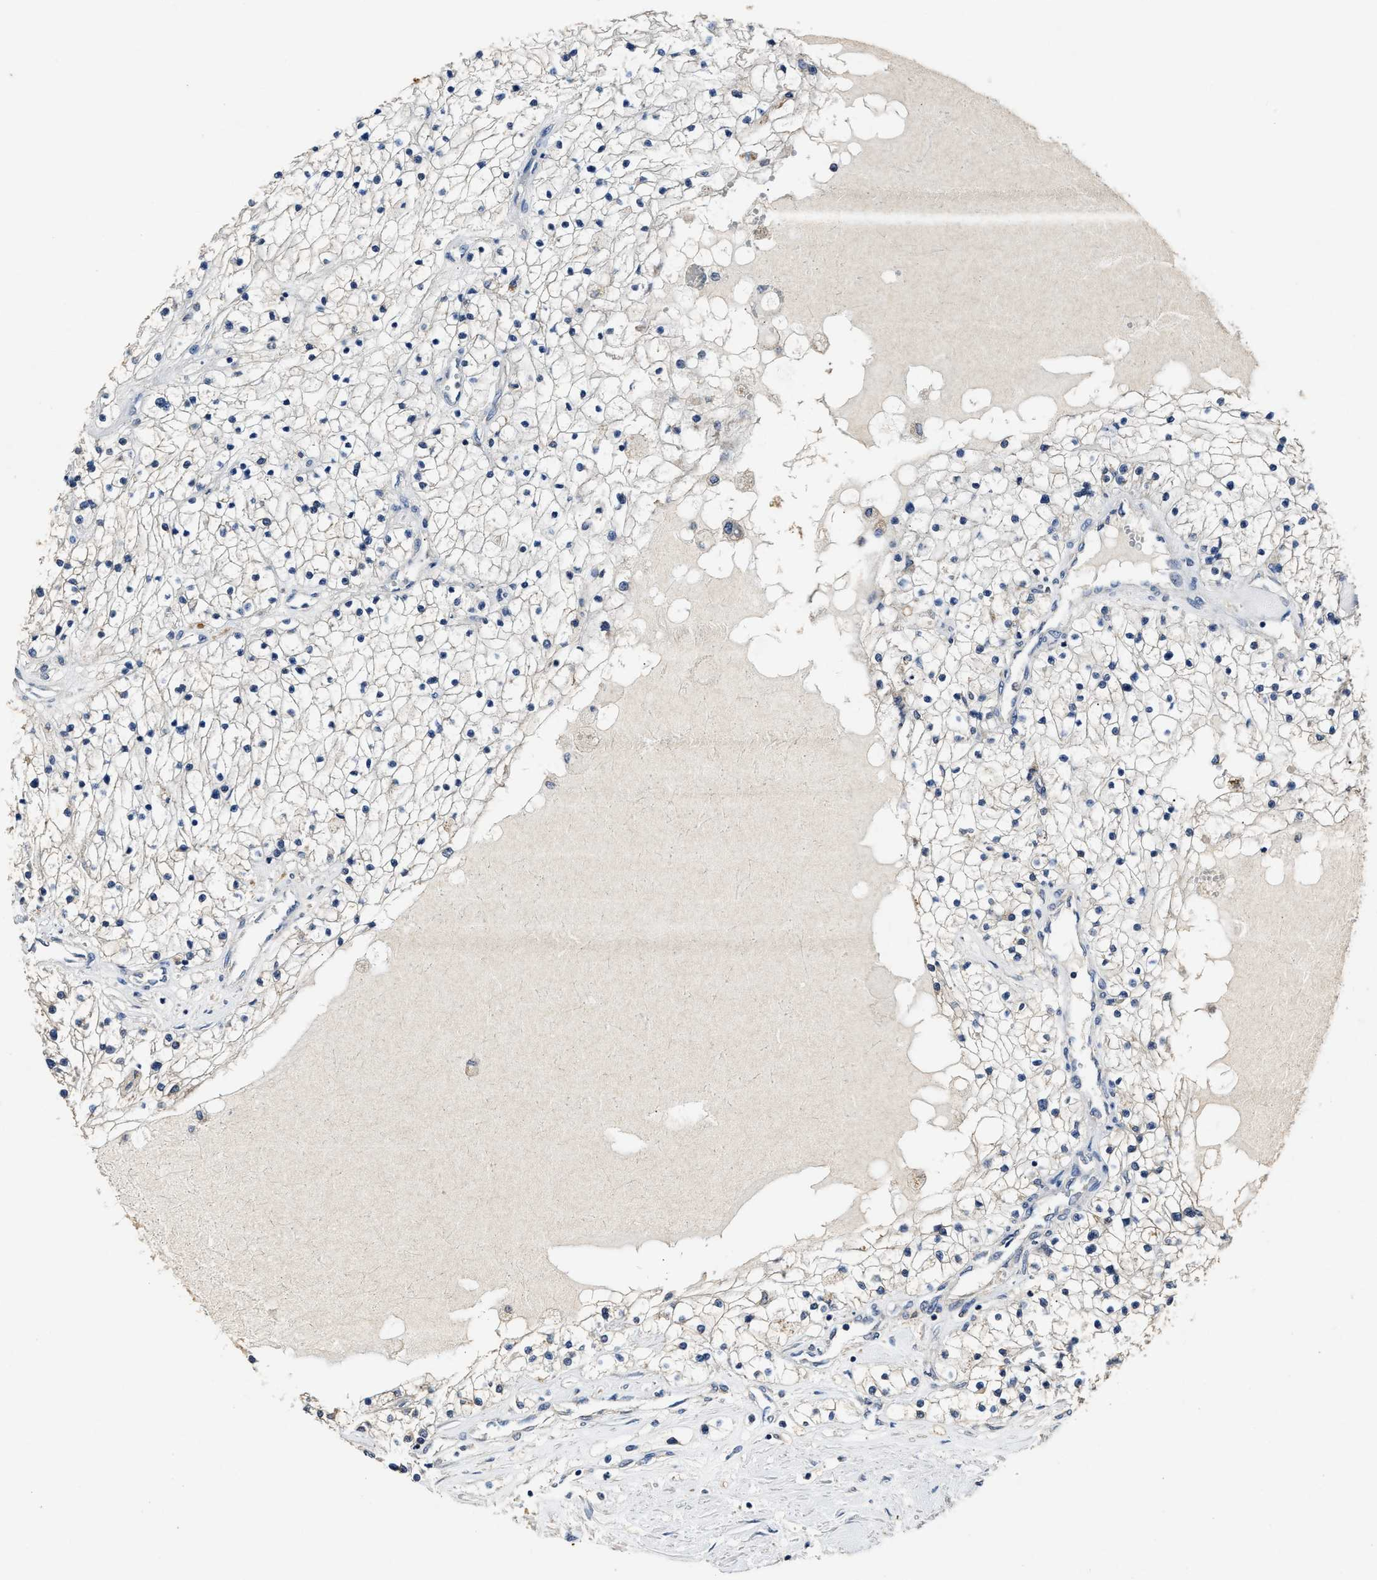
{"staining": {"intensity": "negative", "quantity": "none", "location": "none"}, "tissue": "renal cancer", "cell_type": "Tumor cells", "image_type": "cancer", "snomed": [{"axis": "morphology", "description": "Adenocarcinoma, NOS"}, {"axis": "topography", "description": "Kidney"}], "caption": "IHC histopathology image of neoplastic tissue: adenocarcinoma (renal) stained with DAB (3,3'-diaminobenzidine) shows no significant protein expression in tumor cells.", "gene": "ACAT2", "patient": {"sex": "male", "age": 68}}